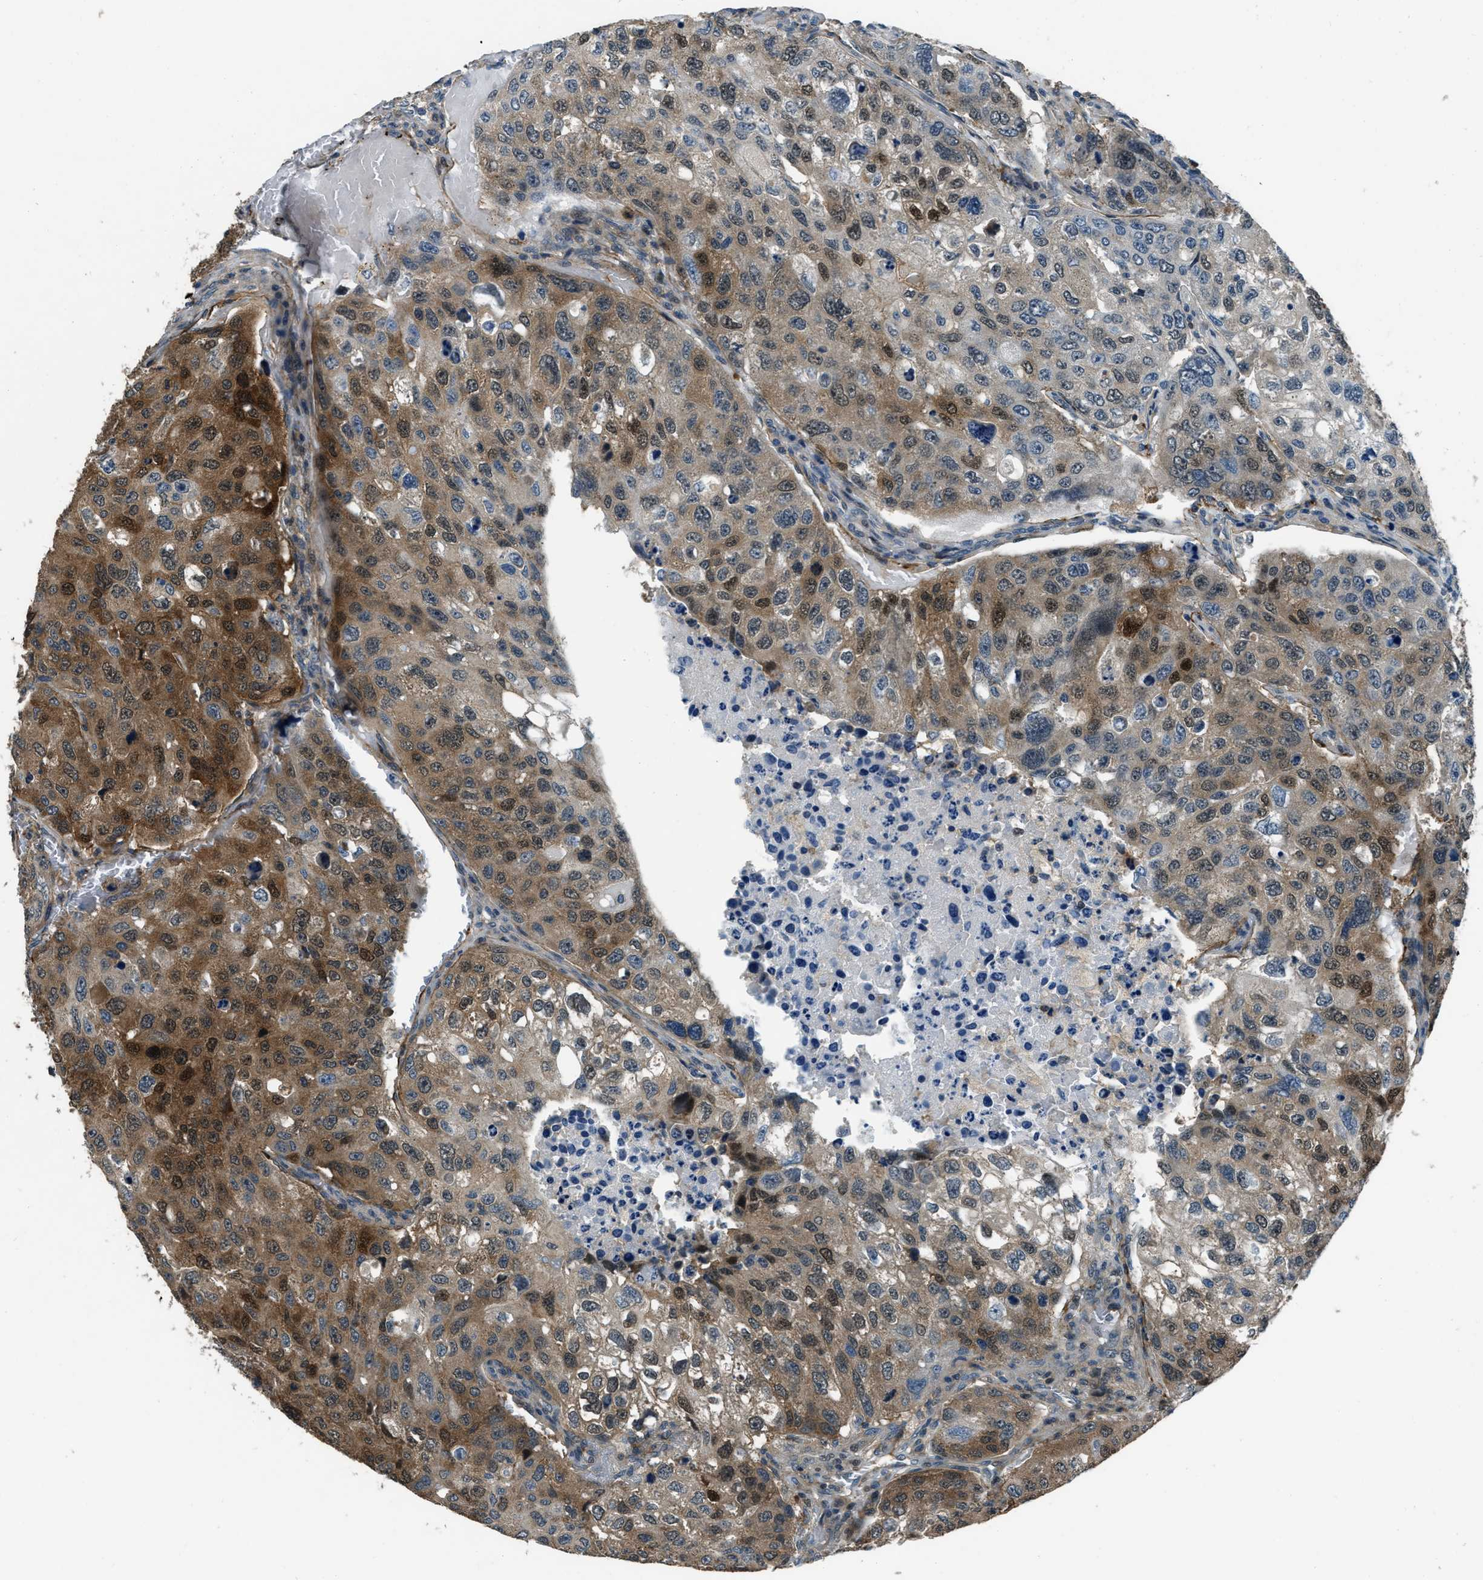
{"staining": {"intensity": "moderate", "quantity": ">75%", "location": "cytoplasmic/membranous"}, "tissue": "urothelial cancer", "cell_type": "Tumor cells", "image_type": "cancer", "snomed": [{"axis": "morphology", "description": "Urothelial carcinoma, High grade"}, {"axis": "topography", "description": "Lymph node"}, {"axis": "topography", "description": "Urinary bladder"}], "caption": "This photomicrograph exhibits immunohistochemistry (IHC) staining of human urothelial cancer, with medium moderate cytoplasmic/membranous positivity in approximately >75% of tumor cells.", "gene": "NUDCD3", "patient": {"sex": "male", "age": 51}}